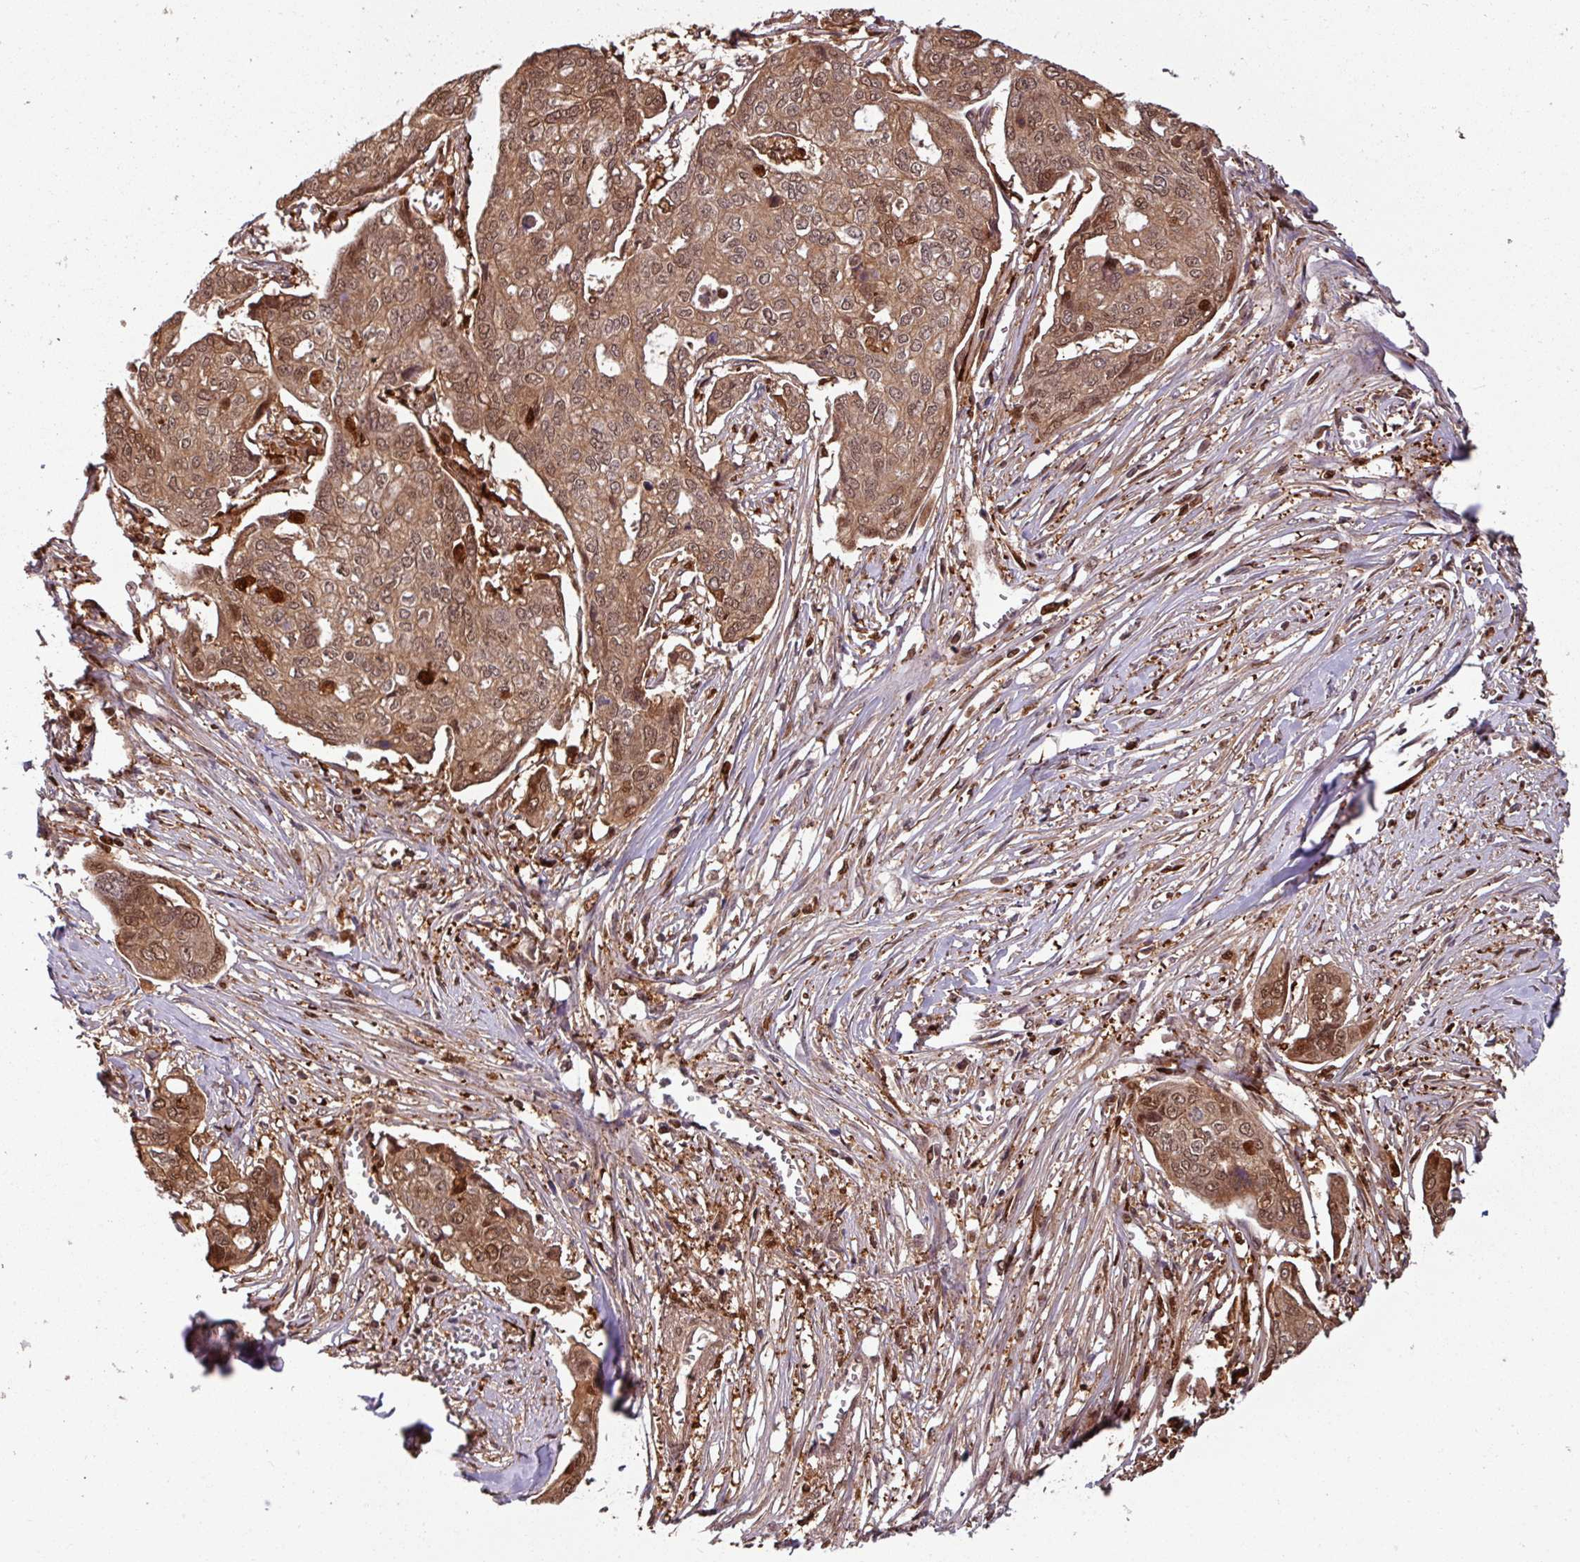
{"staining": {"intensity": "moderate", "quantity": ">75%", "location": "cytoplasmic/membranous,nuclear"}, "tissue": "ovarian cancer", "cell_type": "Tumor cells", "image_type": "cancer", "snomed": [{"axis": "morphology", "description": "Carcinoma, endometroid"}, {"axis": "topography", "description": "Ovary"}], "caption": "Protein analysis of ovarian cancer tissue exhibits moderate cytoplasmic/membranous and nuclear positivity in approximately >75% of tumor cells.", "gene": "KCTD11", "patient": {"sex": "female", "age": 70}}